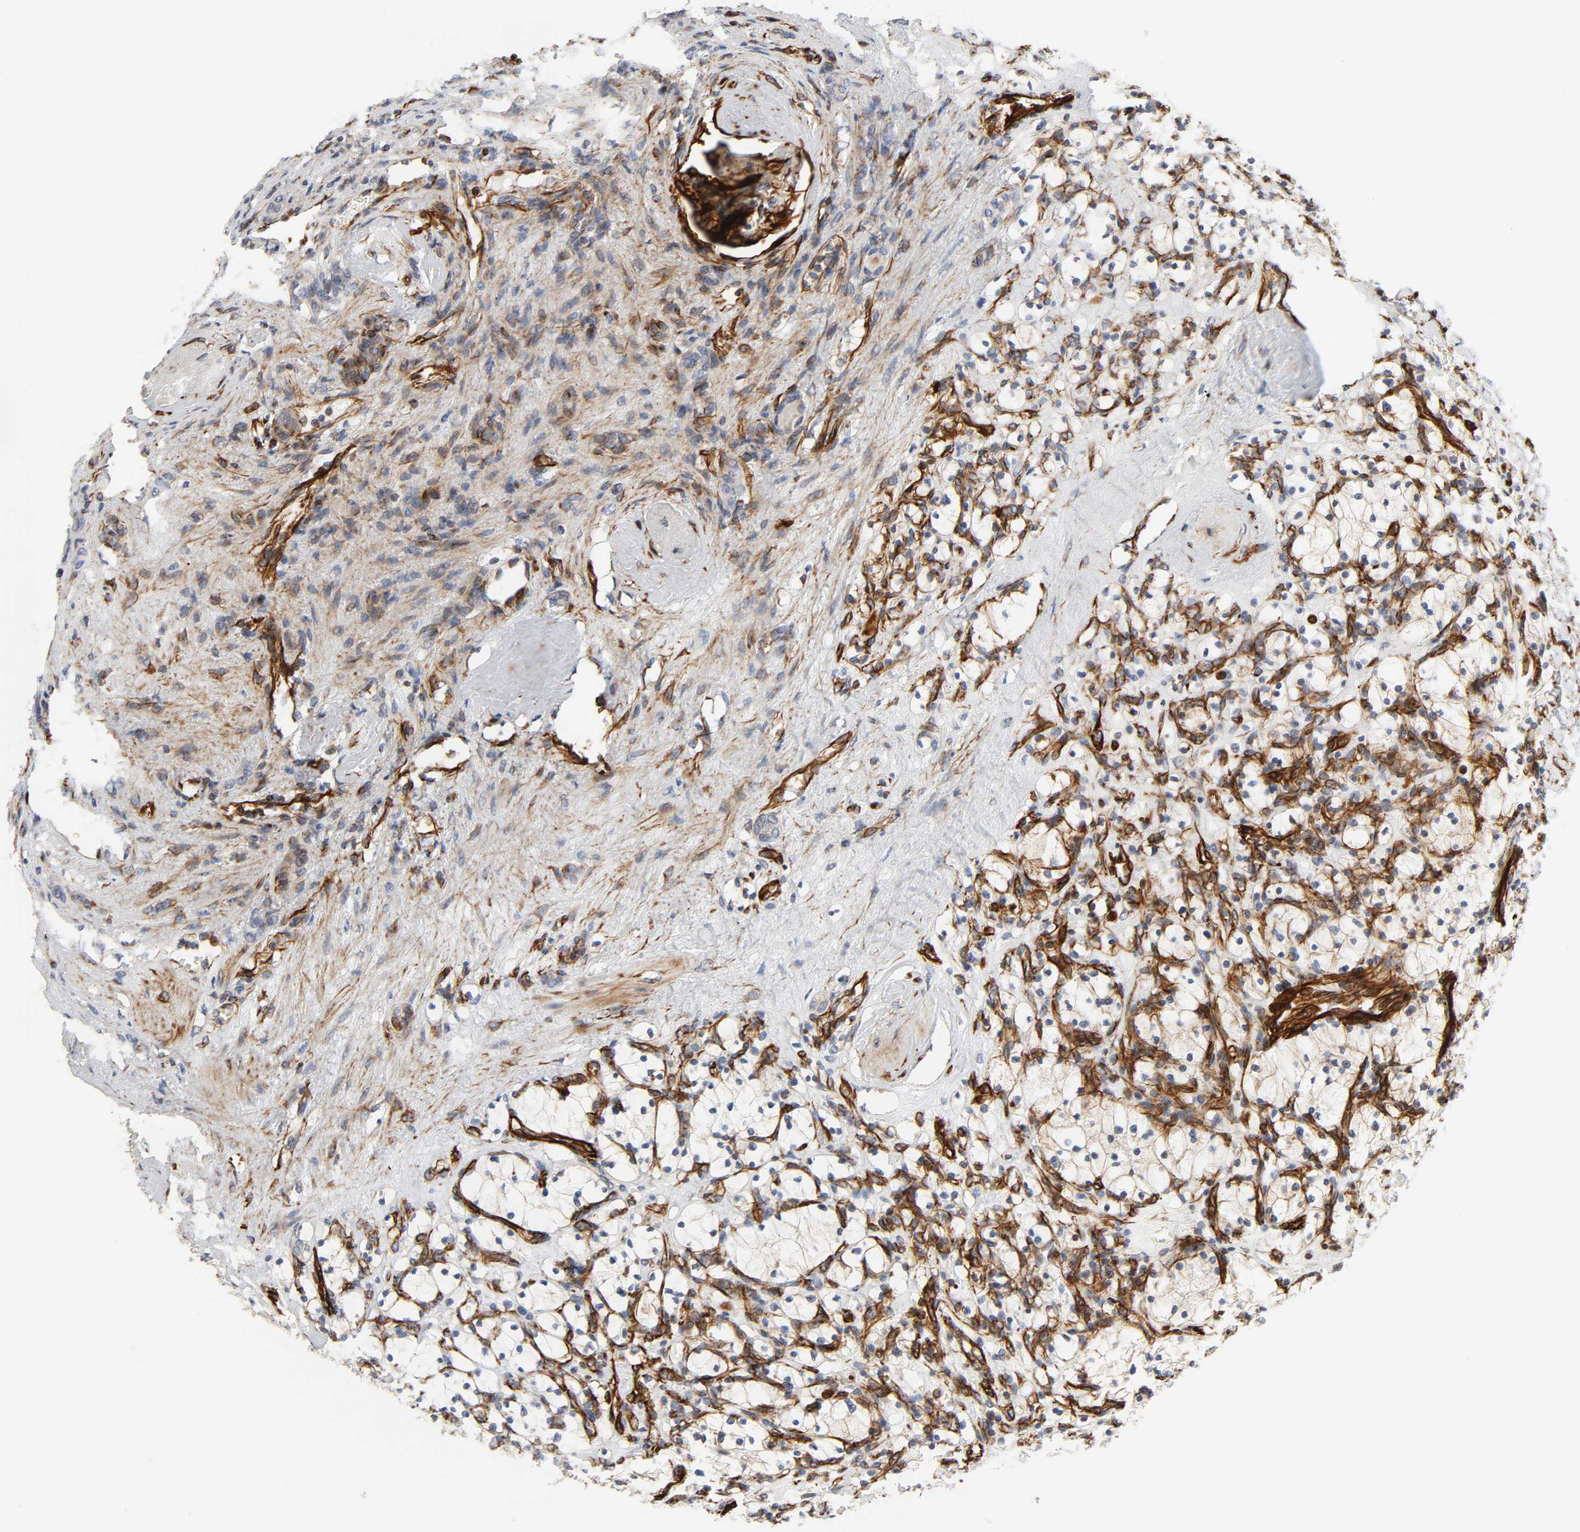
{"staining": {"intensity": "weak", "quantity": "<25%", "location": "cytoplasmic/membranous"}, "tissue": "renal cancer", "cell_type": "Tumor cells", "image_type": "cancer", "snomed": [{"axis": "morphology", "description": "Adenocarcinoma, NOS"}, {"axis": "topography", "description": "Kidney"}], "caption": "A photomicrograph of renal cancer (adenocarcinoma) stained for a protein demonstrates no brown staining in tumor cells.", "gene": "FAM118A", "patient": {"sex": "female", "age": 83}}